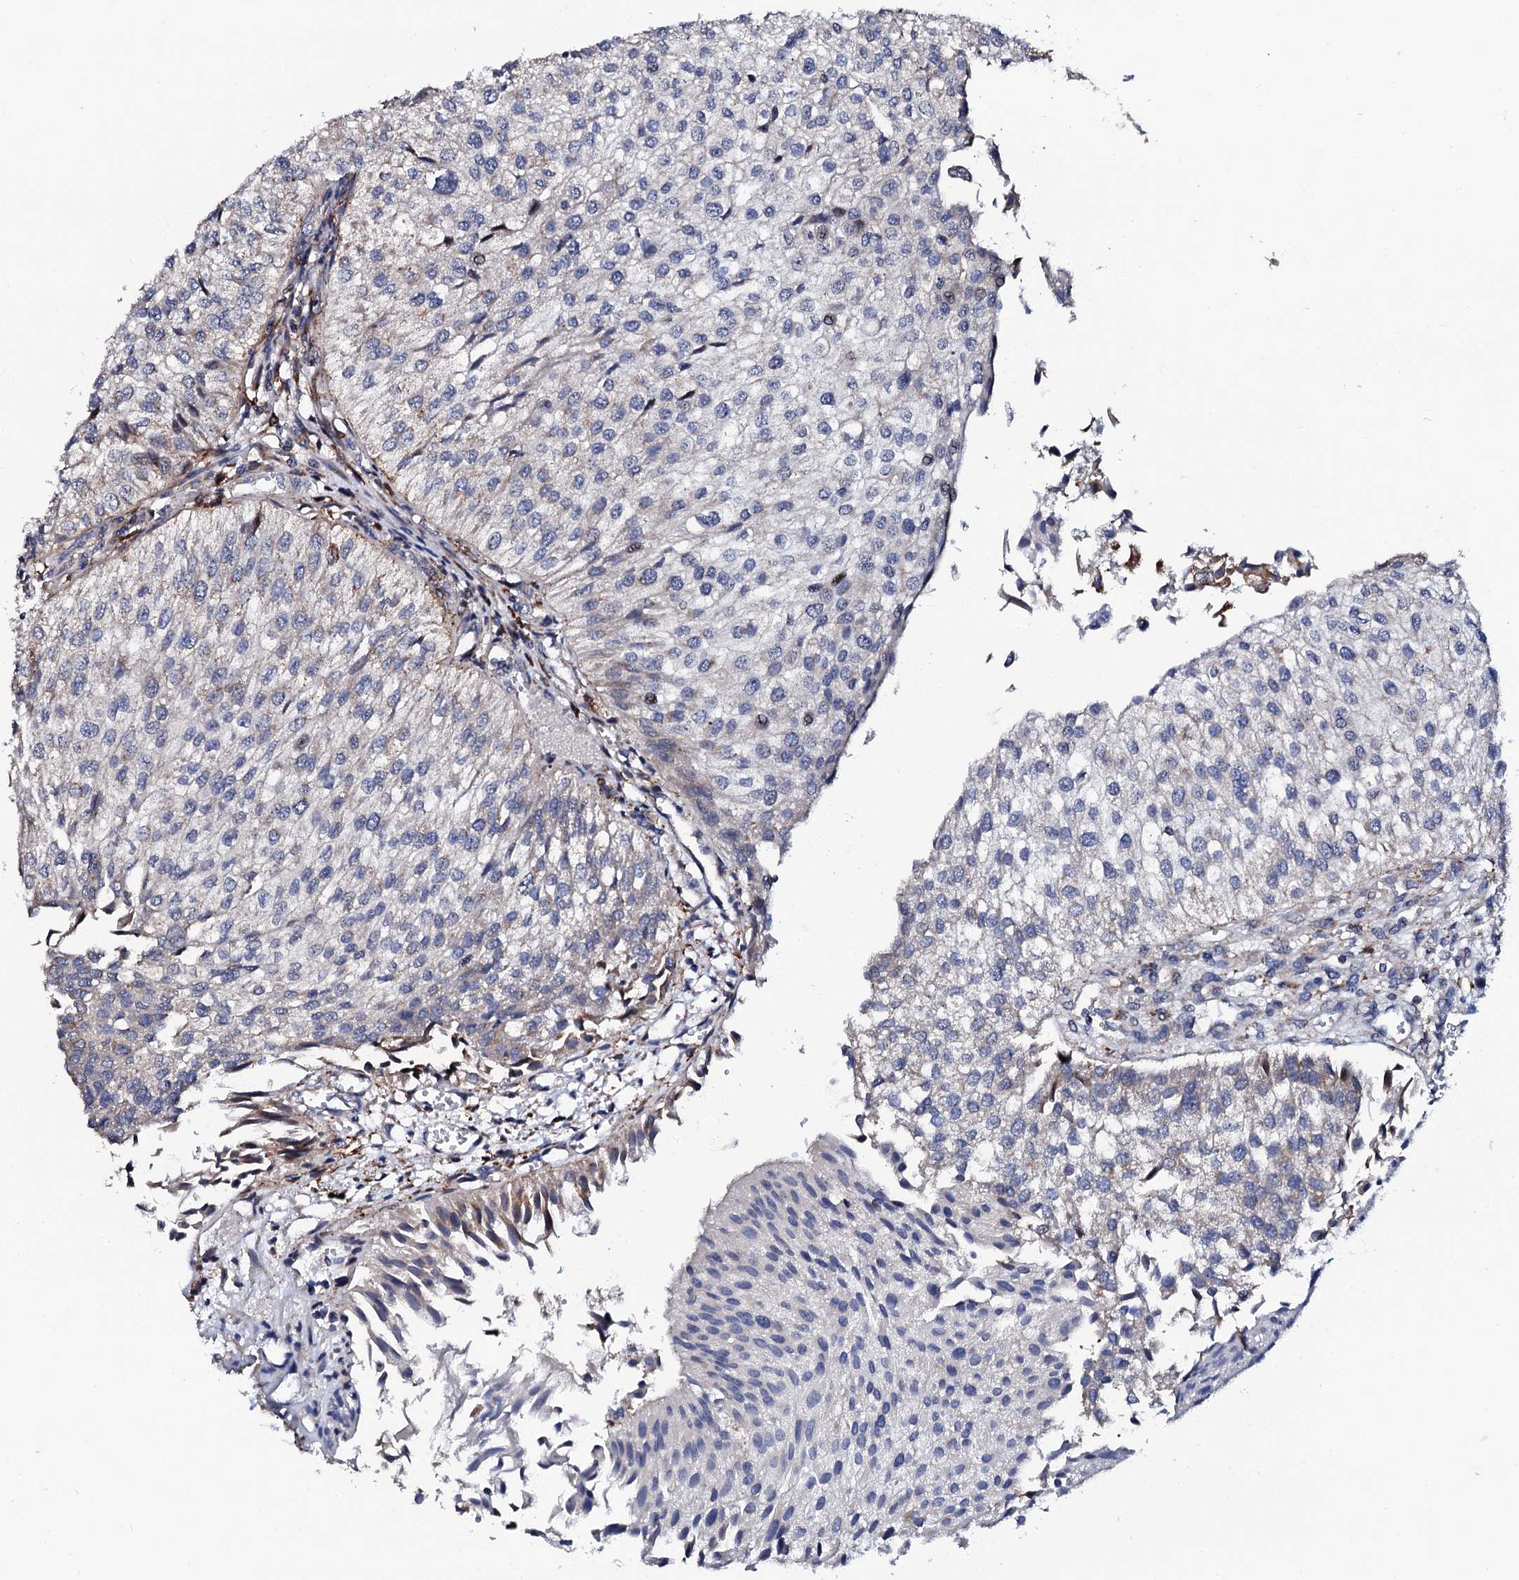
{"staining": {"intensity": "moderate", "quantity": "<25%", "location": "cytoplasmic/membranous"}, "tissue": "urothelial cancer", "cell_type": "Tumor cells", "image_type": "cancer", "snomed": [{"axis": "morphology", "description": "Urothelial carcinoma, Low grade"}, {"axis": "topography", "description": "Urinary bladder"}], "caption": "The histopathology image exhibits a brown stain indicating the presence of a protein in the cytoplasmic/membranous of tumor cells in urothelial cancer.", "gene": "TCIRG1", "patient": {"sex": "female", "age": 89}}